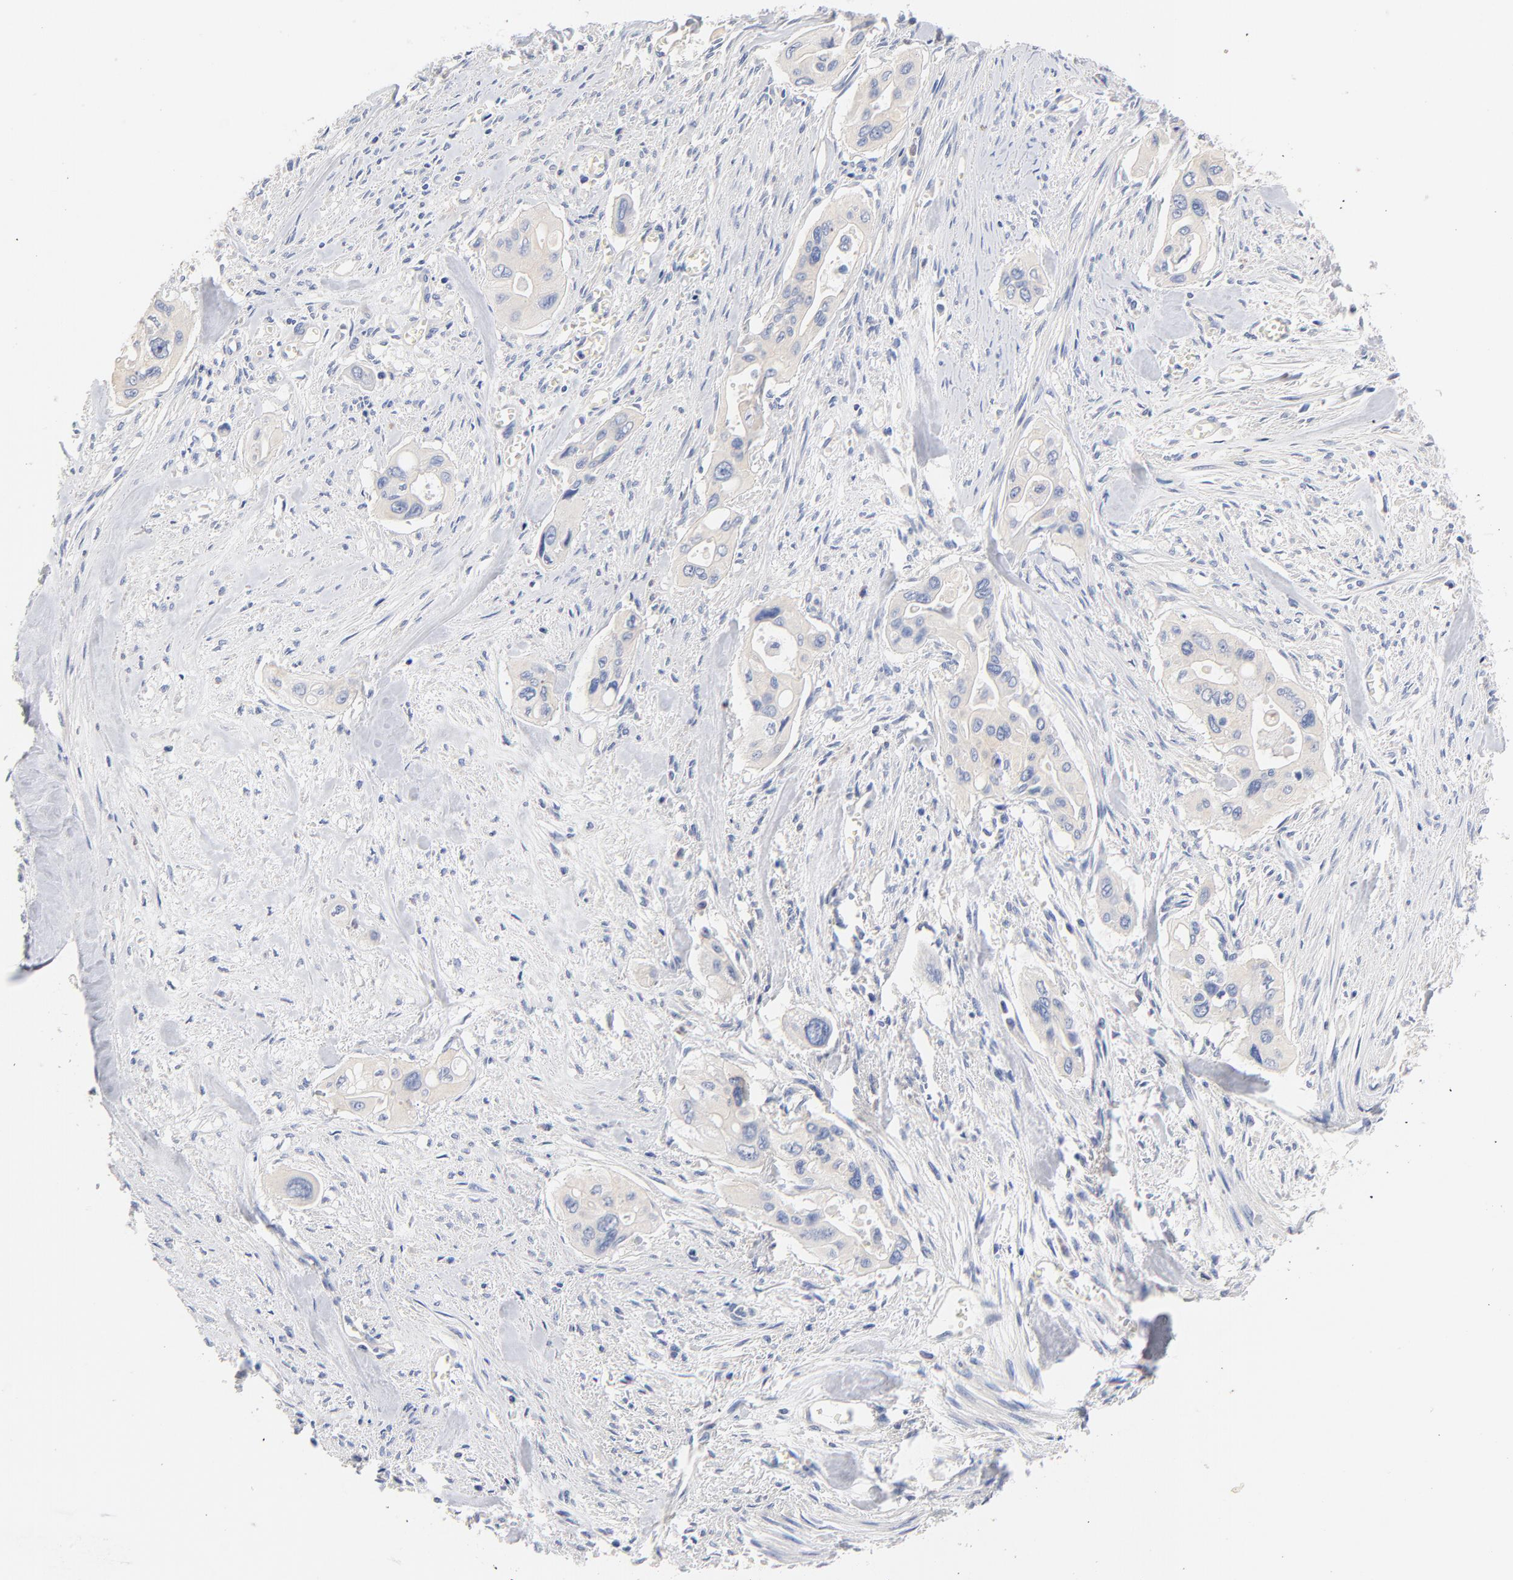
{"staining": {"intensity": "negative", "quantity": "none", "location": "none"}, "tissue": "pancreatic cancer", "cell_type": "Tumor cells", "image_type": "cancer", "snomed": [{"axis": "morphology", "description": "Adenocarcinoma, NOS"}, {"axis": "topography", "description": "Pancreas"}], "caption": "Human pancreatic cancer stained for a protein using immunohistochemistry displays no expression in tumor cells.", "gene": "CPS1", "patient": {"sex": "male", "age": 77}}